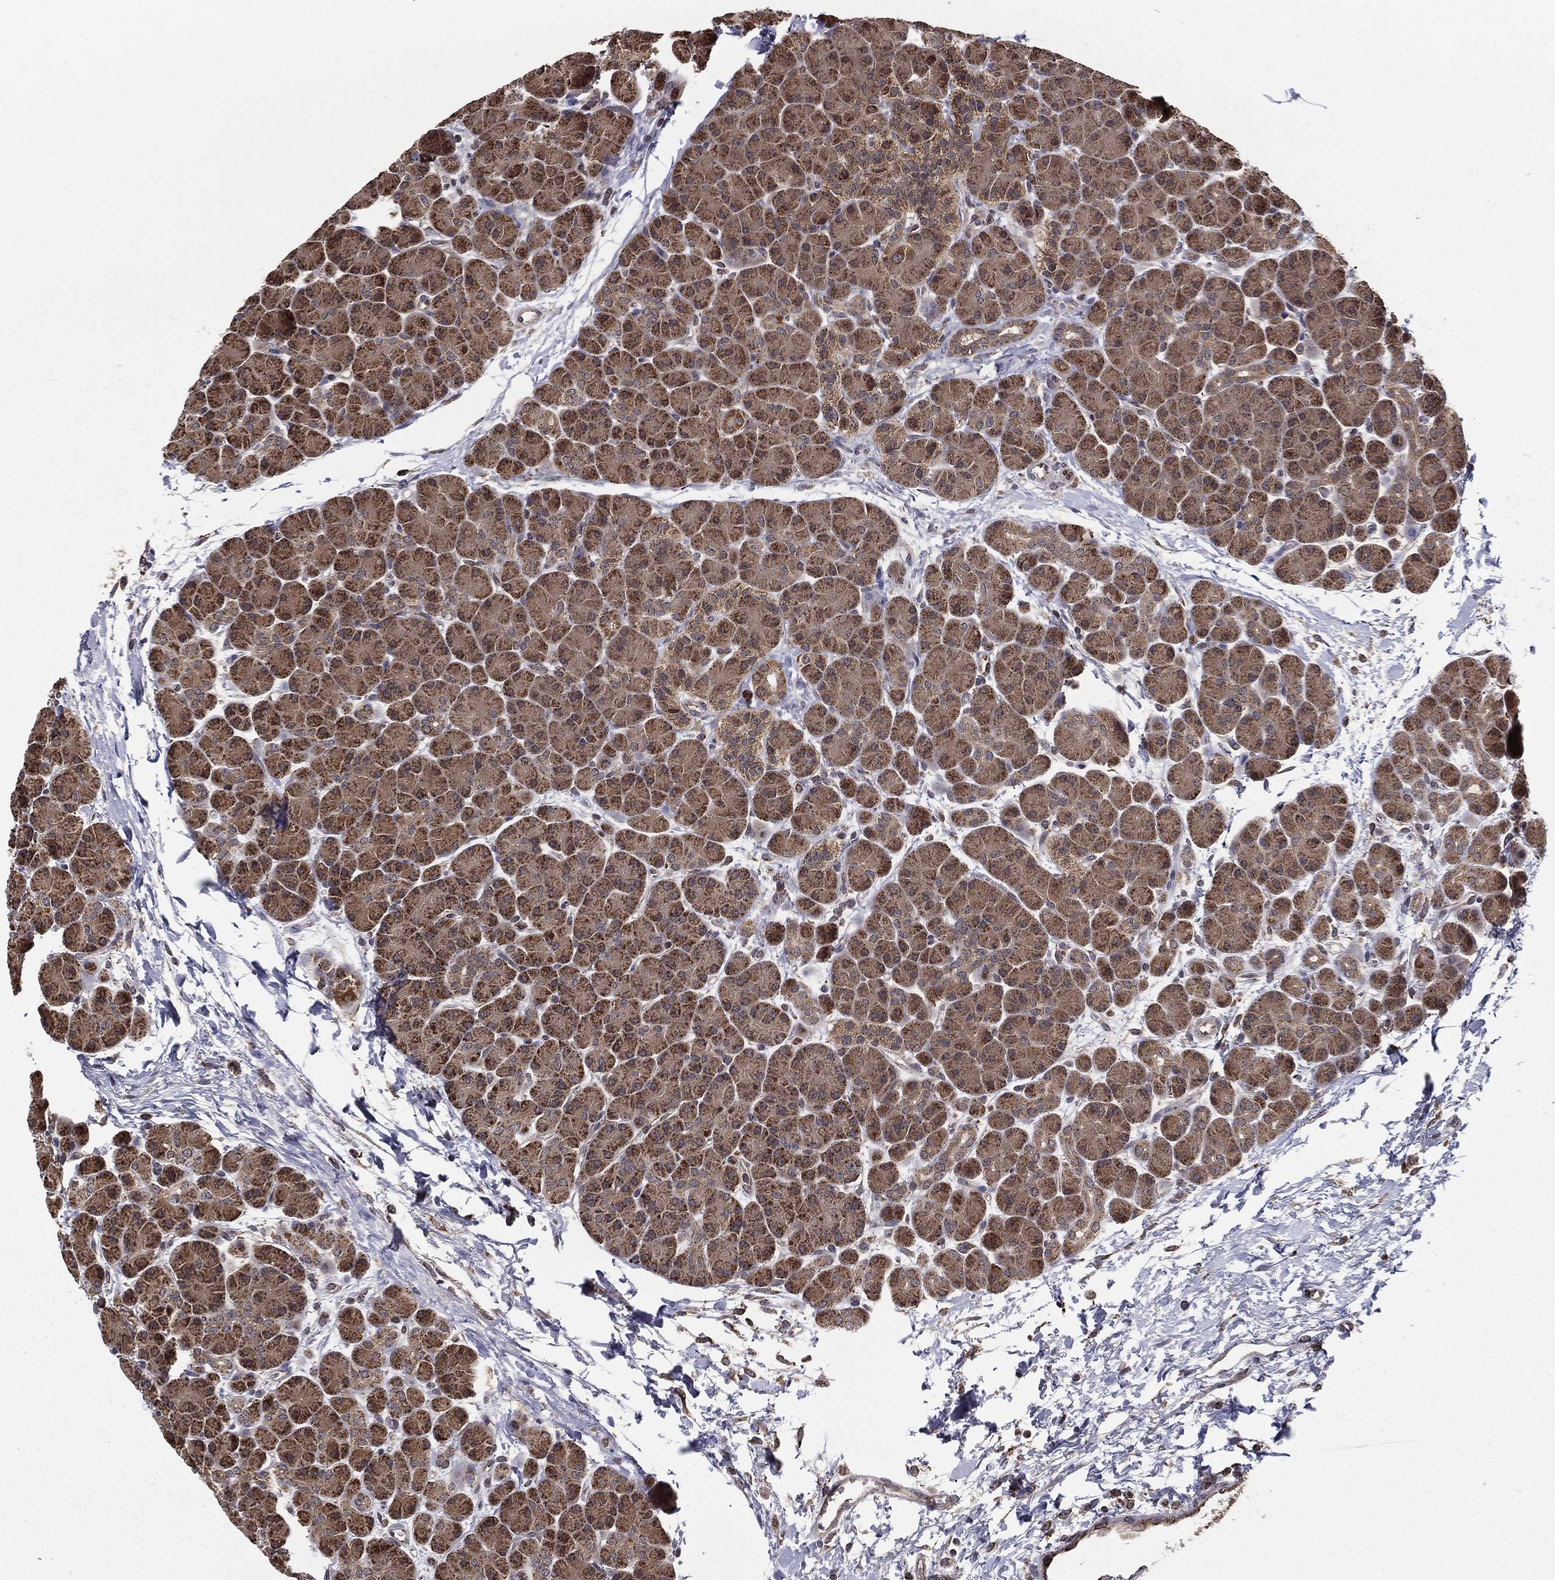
{"staining": {"intensity": "moderate", "quantity": ">75%", "location": "cytoplasmic/membranous"}, "tissue": "pancreas", "cell_type": "Exocrine glandular cells", "image_type": "normal", "snomed": [{"axis": "morphology", "description": "Normal tissue, NOS"}, {"axis": "topography", "description": "Pancreas"}], "caption": "Exocrine glandular cells reveal moderate cytoplasmic/membranous expression in about >75% of cells in normal pancreas.", "gene": "ENSG00000288684", "patient": {"sex": "female", "age": 44}}